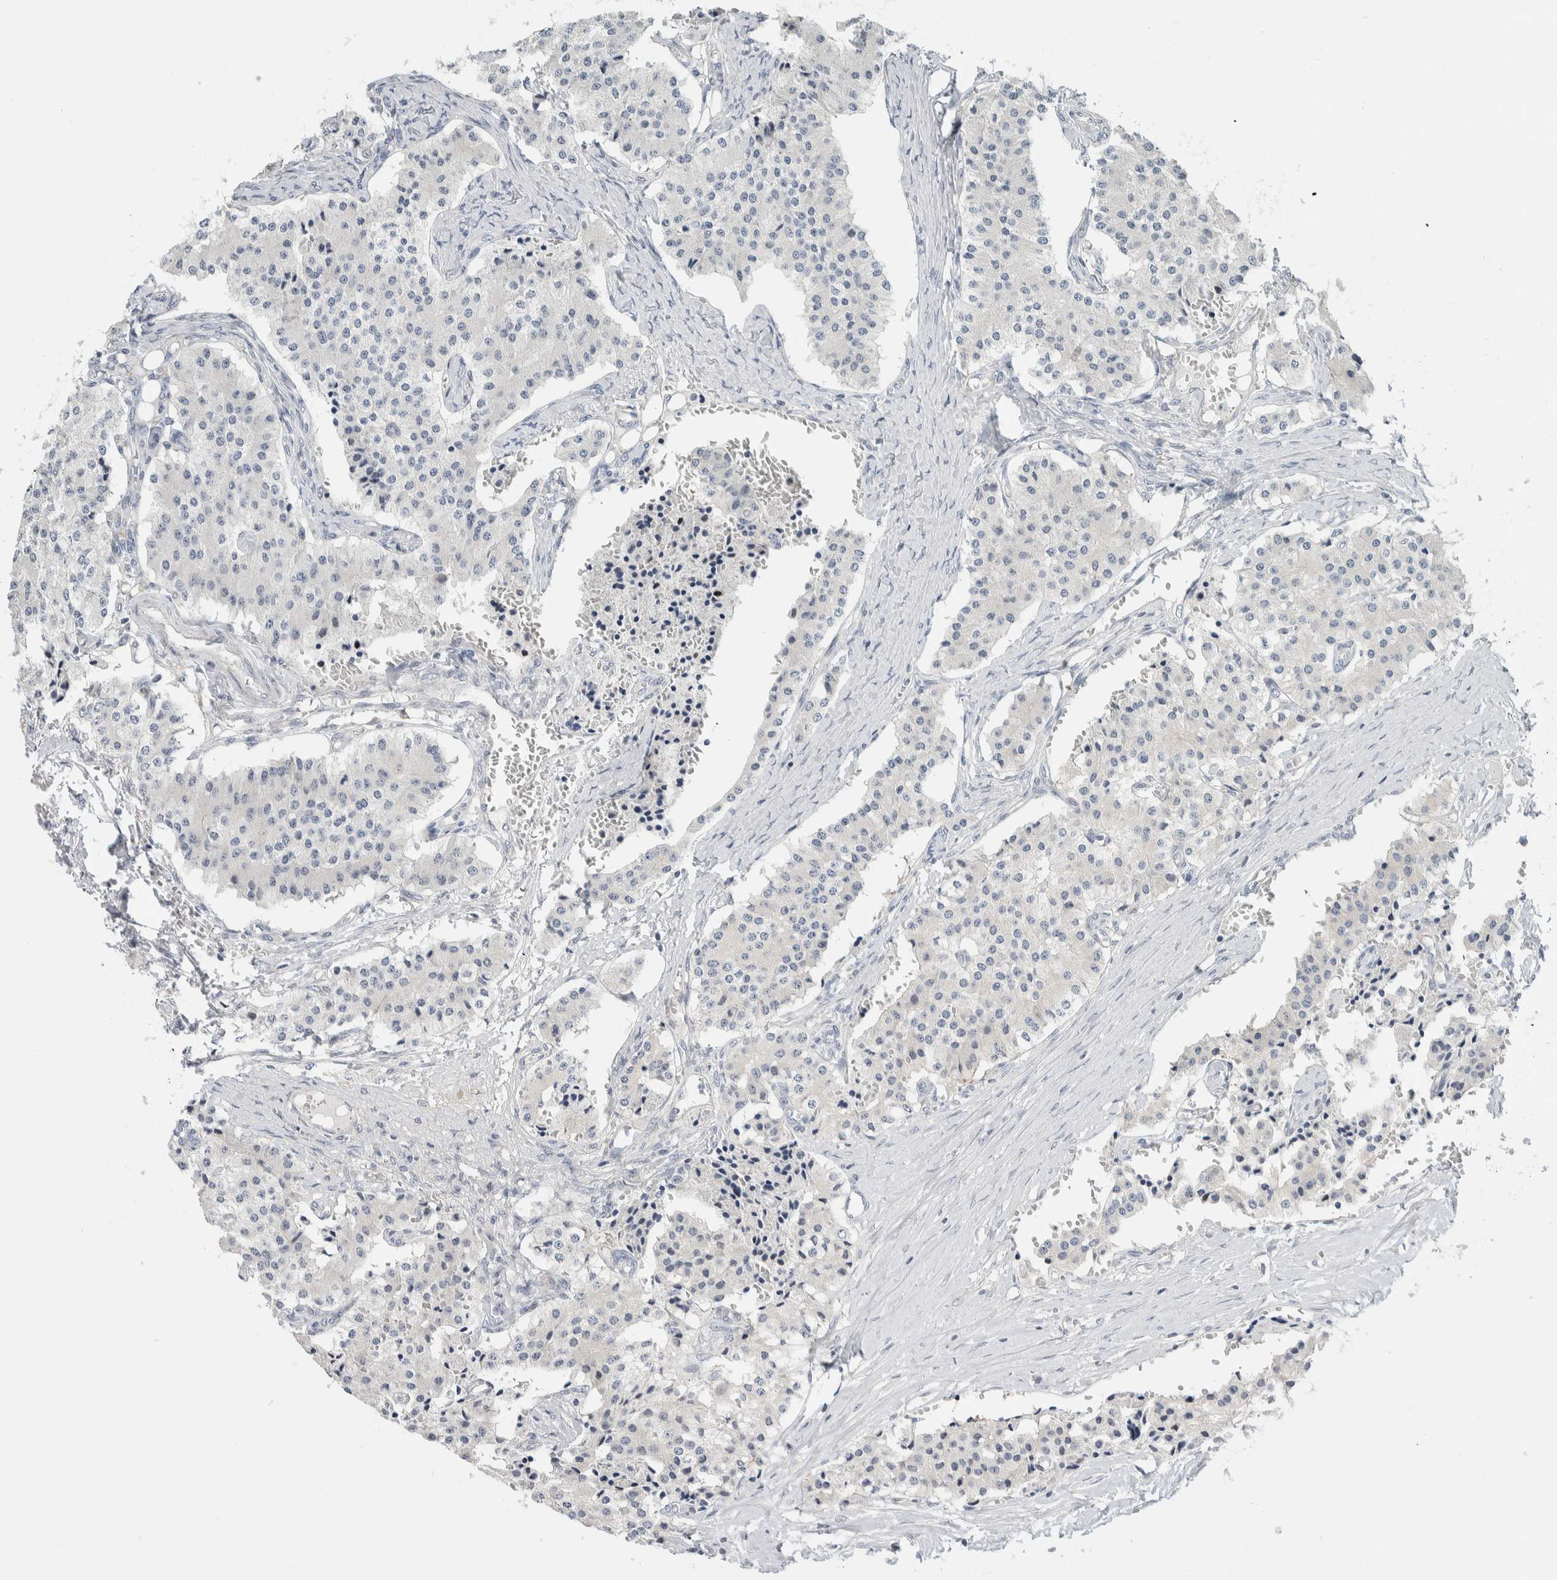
{"staining": {"intensity": "negative", "quantity": "none", "location": "none"}, "tissue": "carcinoid", "cell_type": "Tumor cells", "image_type": "cancer", "snomed": [{"axis": "morphology", "description": "Carcinoid, malignant, NOS"}, {"axis": "topography", "description": "Colon"}], "caption": "Micrograph shows no protein positivity in tumor cells of carcinoid tissue. (Stains: DAB IHC with hematoxylin counter stain, Microscopy: brightfield microscopy at high magnification).", "gene": "NCR3LG1", "patient": {"sex": "female", "age": 52}}